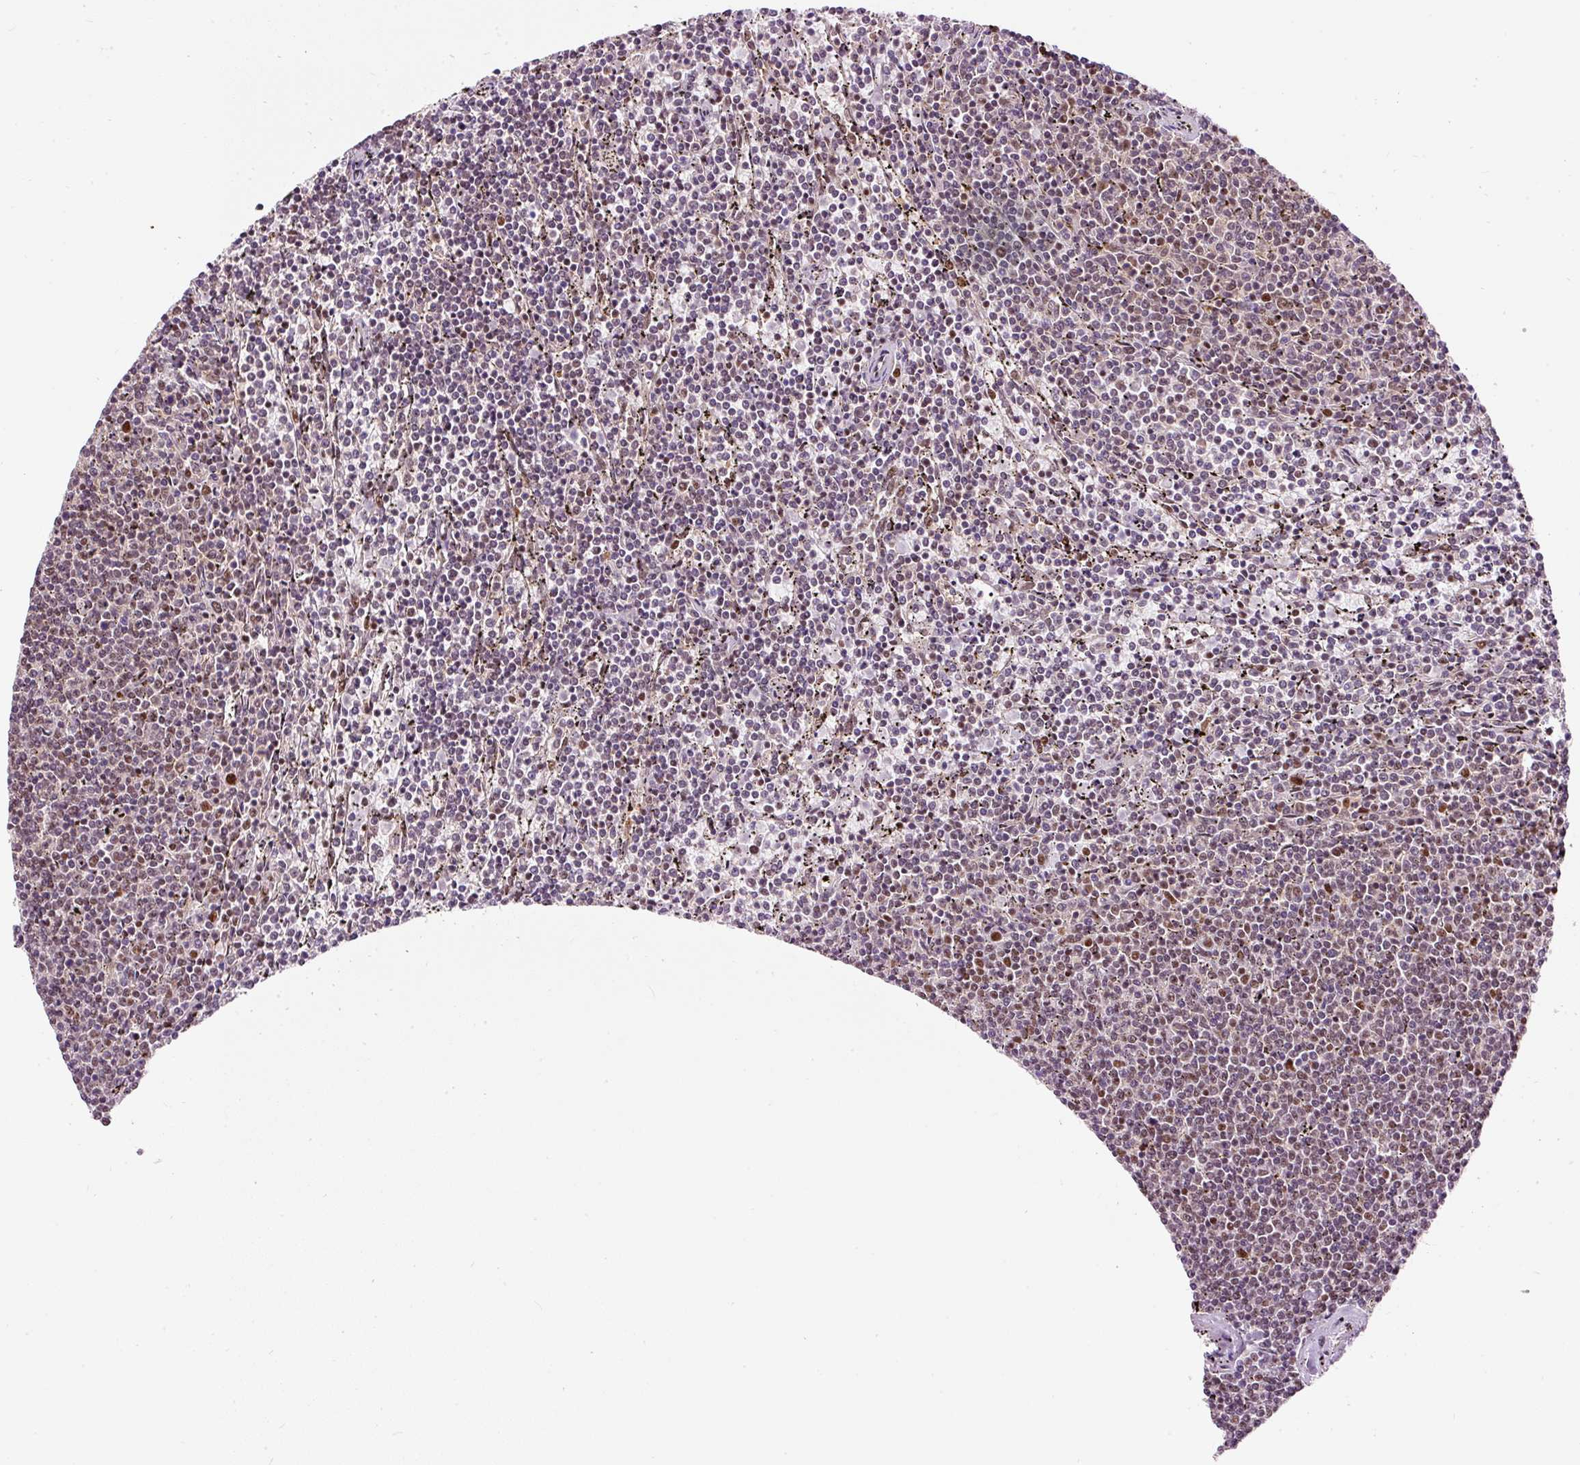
{"staining": {"intensity": "negative", "quantity": "none", "location": "none"}, "tissue": "lymphoma", "cell_type": "Tumor cells", "image_type": "cancer", "snomed": [{"axis": "morphology", "description": "Malignant lymphoma, non-Hodgkin's type, Low grade"}, {"axis": "topography", "description": "Spleen"}], "caption": "High magnification brightfield microscopy of malignant lymphoma, non-Hodgkin's type (low-grade) stained with DAB (brown) and counterstained with hematoxylin (blue): tumor cells show no significant expression.", "gene": "HNRNPC", "patient": {"sex": "female", "age": 50}}